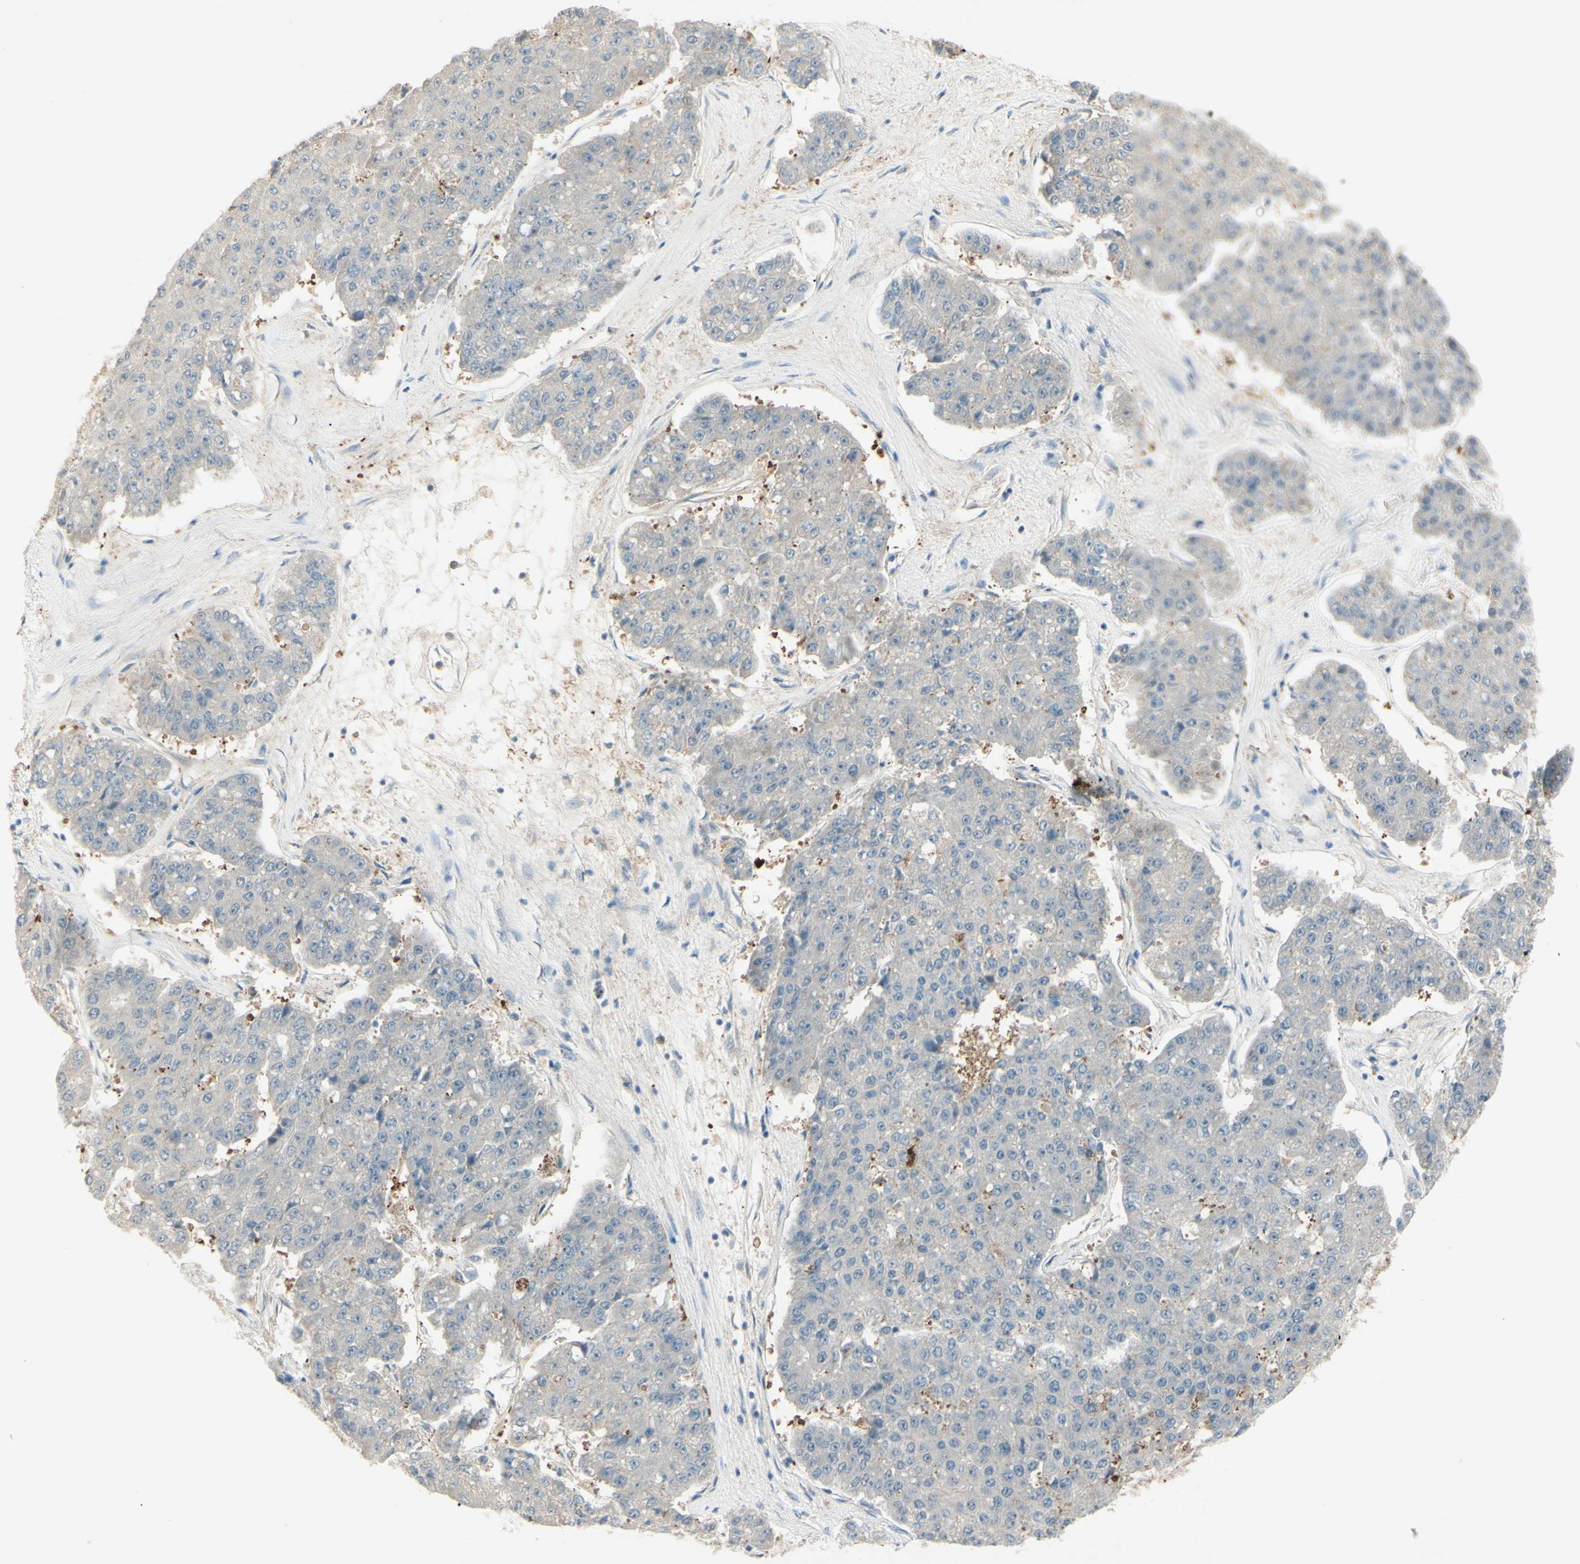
{"staining": {"intensity": "negative", "quantity": "none", "location": "none"}, "tissue": "pancreatic cancer", "cell_type": "Tumor cells", "image_type": "cancer", "snomed": [{"axis": "morphology", "description": "Adenocarcinoma, NOS"}, {"axis": "topography", "description": "Pancreas"}], "caption": "IHC histopathology image of neoplastic tissue: human pancreatic adenocarcinoma stained with DAB (3,3'-diaminobenzidine) demonstrates no significant protein expression in tumor cells.", "gene": "C1orf159", "patient": {"sex": "male", "age": 50}}